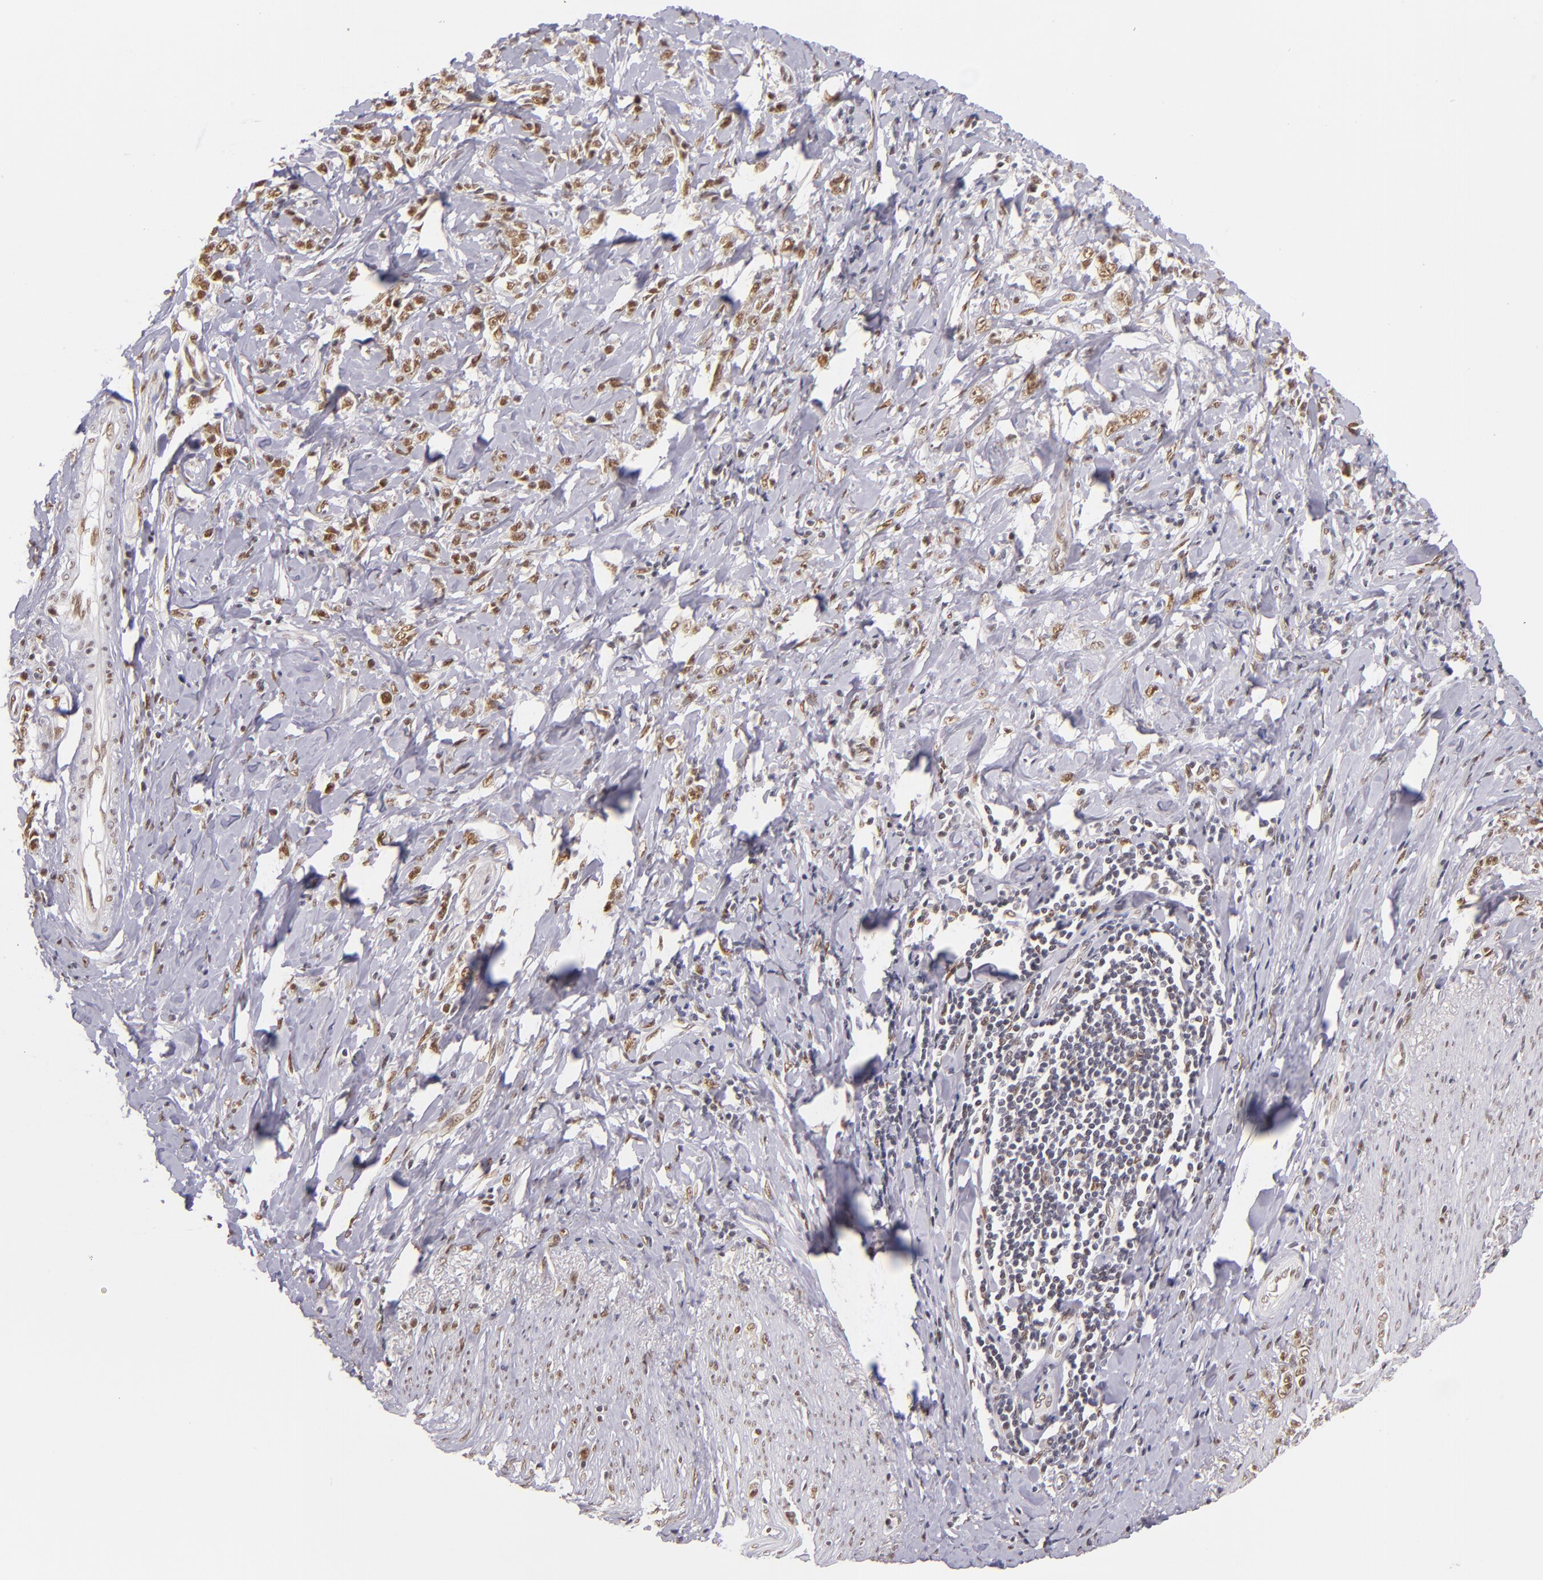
{"staining": {"intensity": "moderate", "quantity": ">75%", "location": "nuclear"}, "tissue": "stomach cancer", "cell_type": "Tumor cells", "image_type": "cancer", "snomed": [{"axis": "morphology", "description": "Adenocarcinoma, NOS"}, {"axis": "topography", "description": "Stomach, lower"}], "caption": "Immunohistochemical staining of human stomach cancer displays moderate nuclear protein positivity in approximately >75% of tumor cells.", "gene": "NCOR2", "patient": {"sex": "male", "age": 88}}